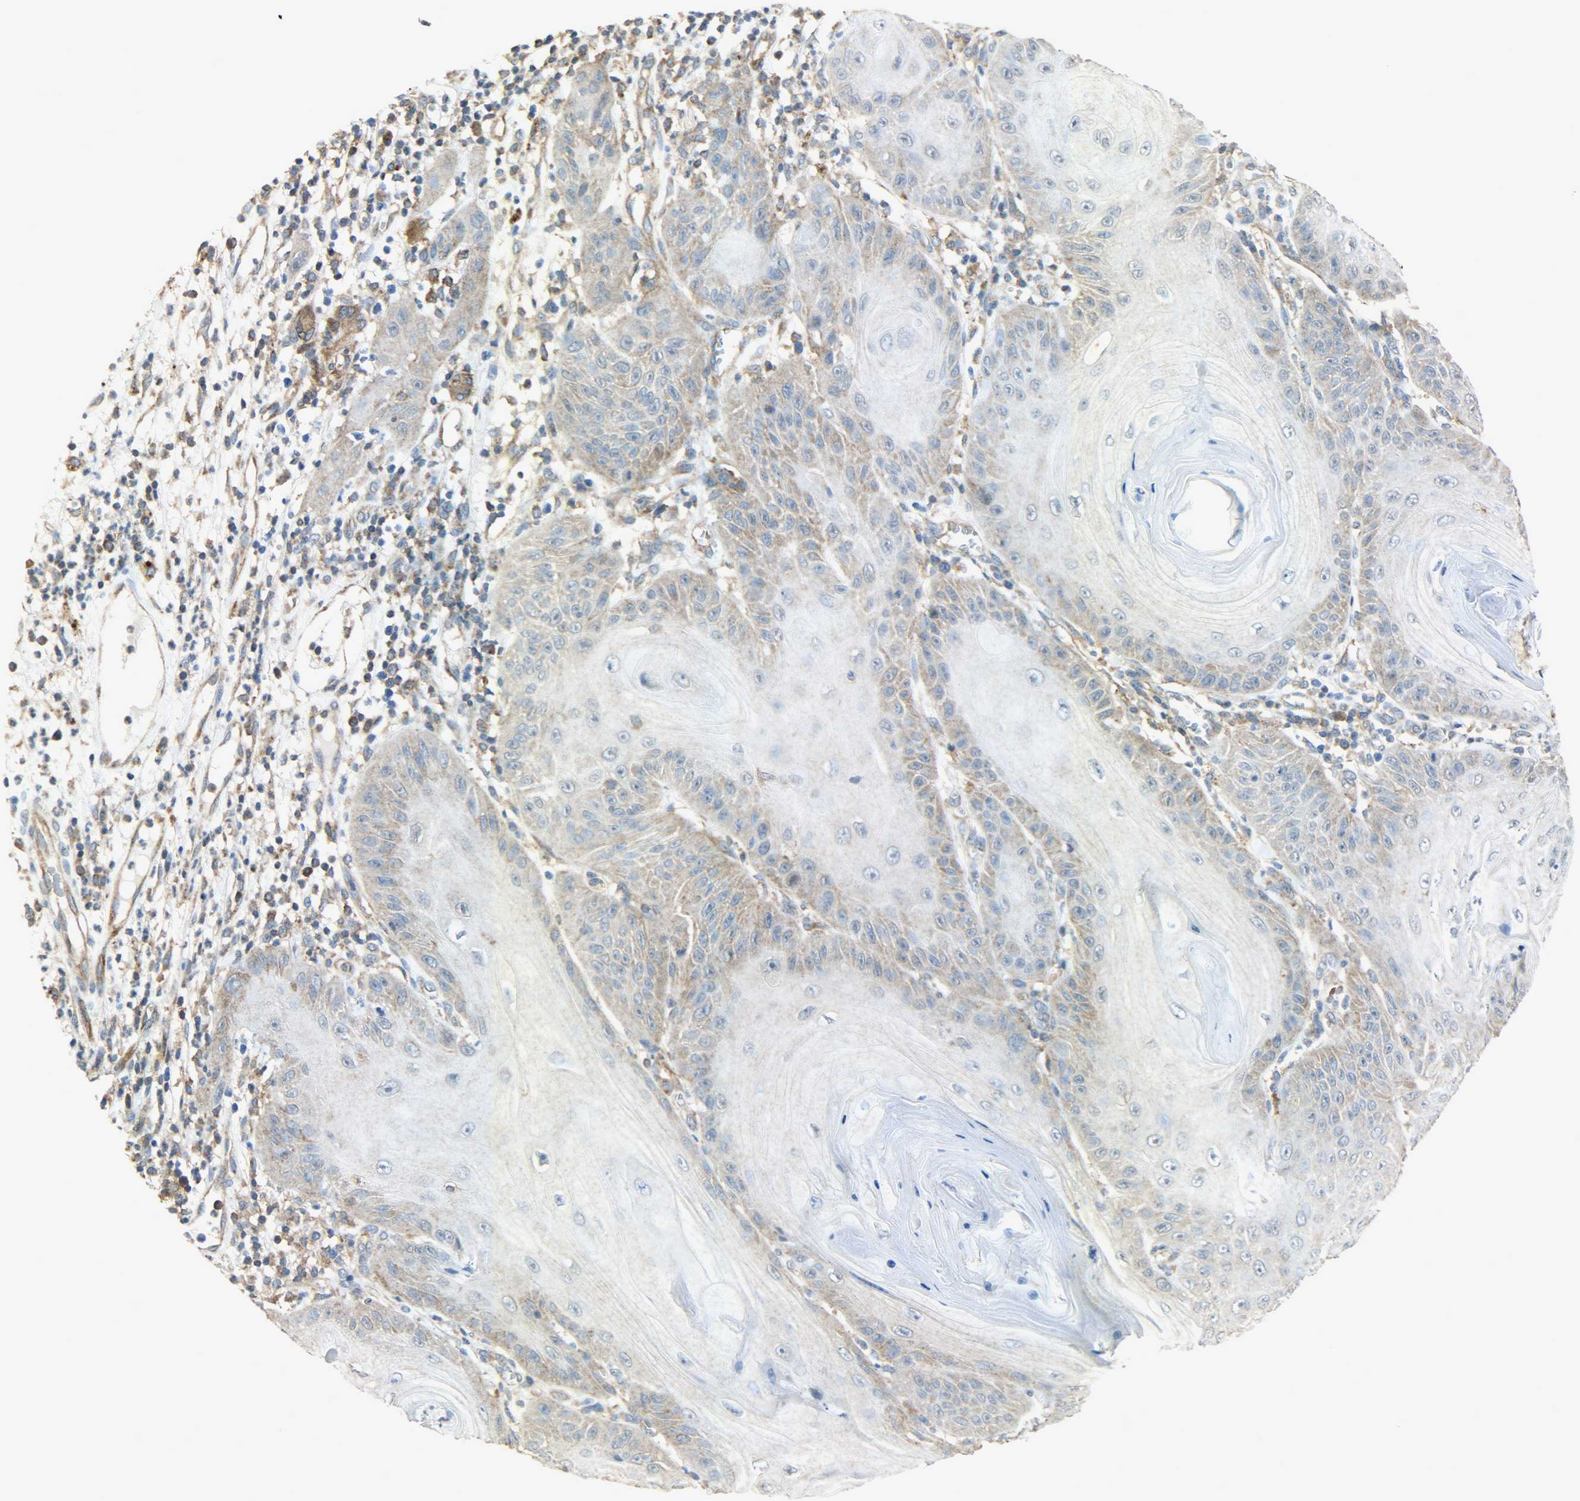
{"staining": {"intensity": "moderate", "quantity": ">75%", "location": "cytoplasmic/membranous"}, "tissue": "skin cancer", "cell_type": "Tumor cells", "image_type": "cancer", "snomed": [{"axis": "morphology", "description": "Squamous cell carcinoma, NOS"}, {"axis": "topography", "description": "Skin"}], "caption": "DAB immunohistochemical staining of human skin cancer exhibits moderate cytoplasmic/membranous protein staining in about >75% of tumor cells.", "gene": "GIT2", "patient": {"sex": "female", "age": 78}}